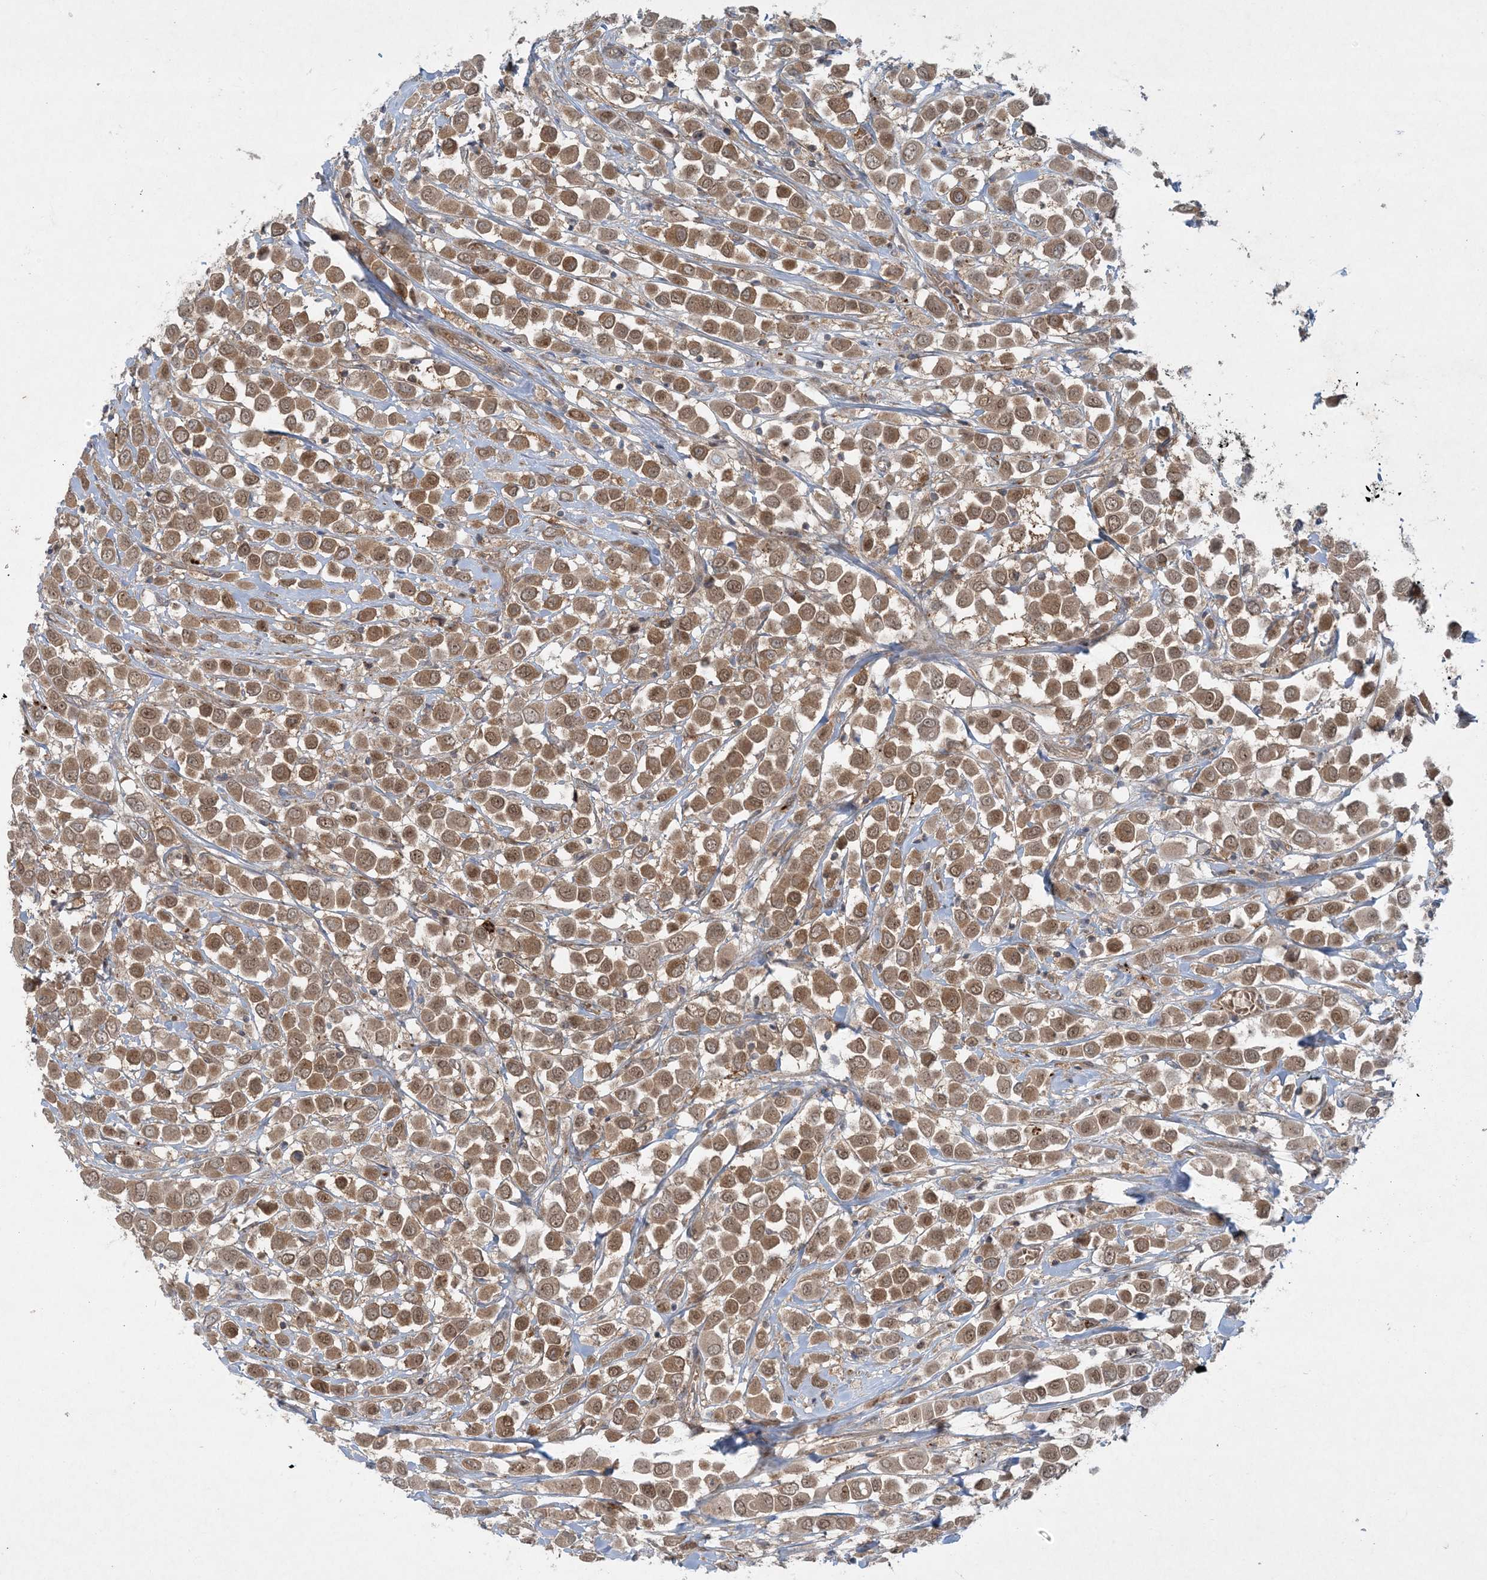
{"staining": {"intensity": "moderate", "quantity": ">75%", "location": "cytoplasmic/membranous,nuclear"}, "tissue": "breast cancer", "cell_type": "Tumor cells", "image_type": "cancer", "snomed": [{"axis": "morphology", "description": "Duct carcinoma"}, {"axis": "topography", "description": "Breast"}], "caption": "Breast intraductal carcinoma was stained to show a protein in brown. There is medium levels of moderate cytoplasmic/membranous and nuclear positivity in about >75% of tumor cells.", "gene": "STAM2", "patient": {"sex": "female", "age": 61}}